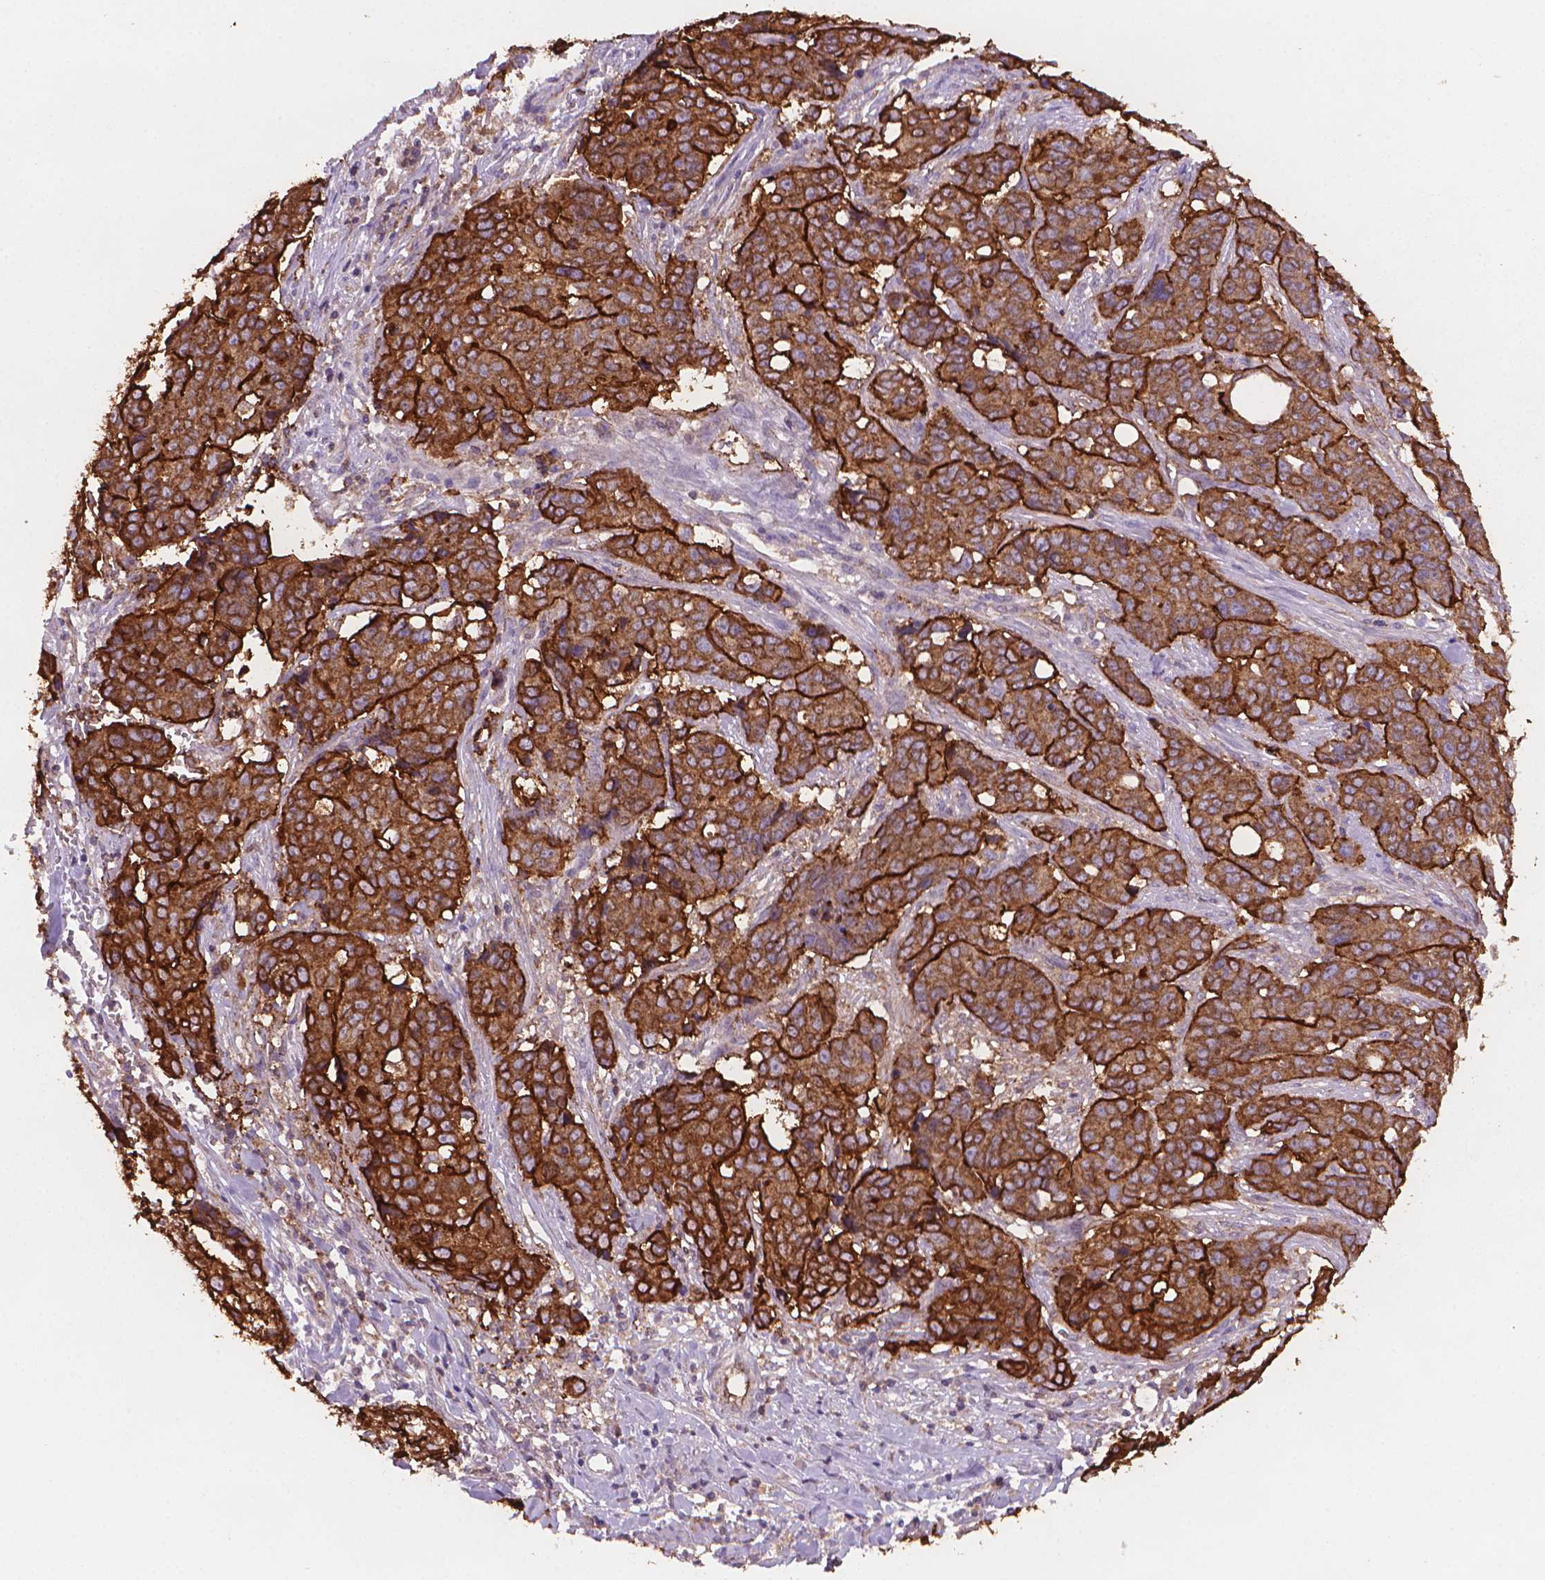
{"staining": {"intensity": "strong", "quantity": ">75%", "location": "cytoplasmic/membranous"}, "tissue": "ovarian cancer", "cell_type": "Tumor cells", "image_type": "cancer", "snomed": [{"axis": "morphology", "description": "Carcinoma, endometroid"}, {"axis": "topography", "description": "Ovary"}], "caption": "Protein staining shows strong cytoplasmic/membranous positivity in about >75% of tumor cells in ovarian cancer.", "gene": "MUC1", "patient": {"sex": "female", "age": 78}}